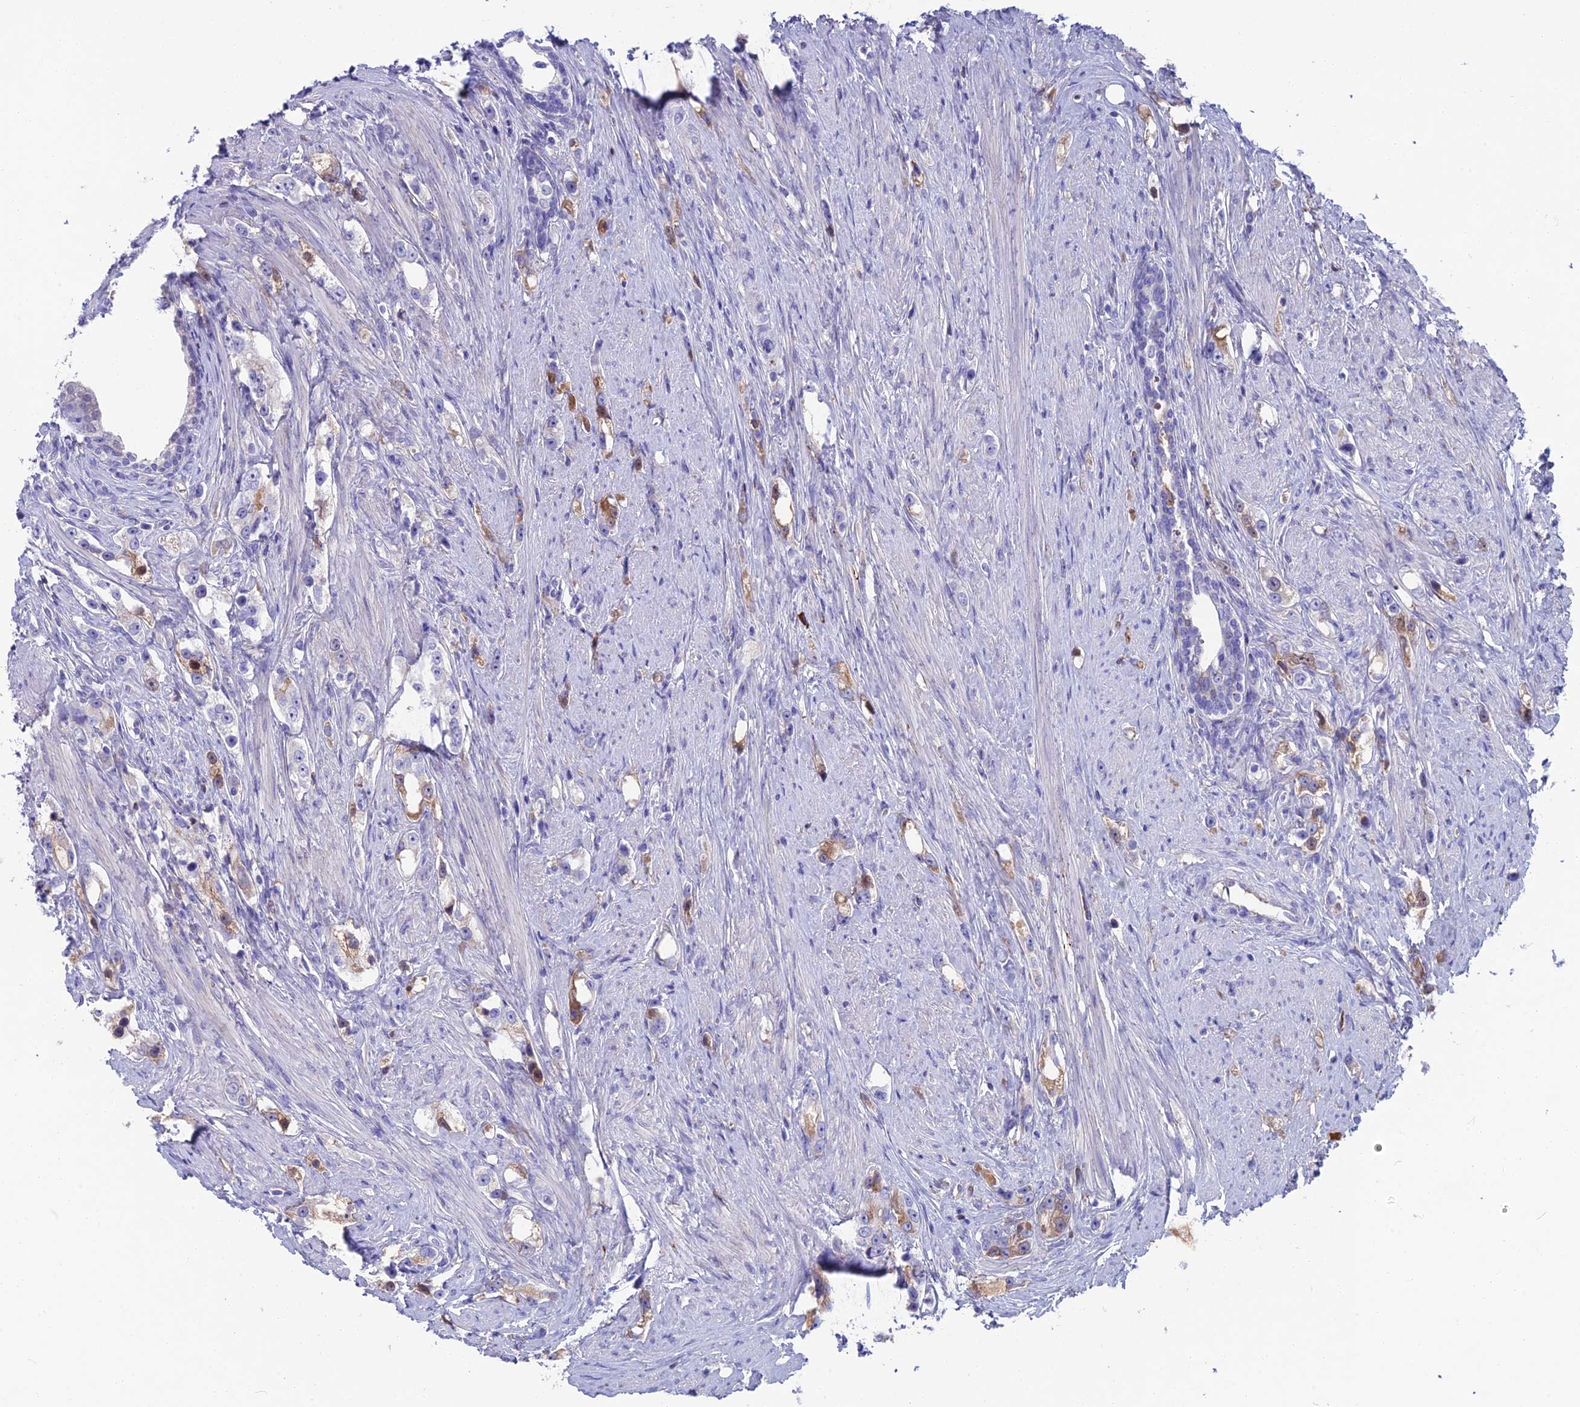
{"staining": {"intensity": "moderate", "quantity": "<25%", "location": "cytoplasmic/membranous"}, "tissue": "prostate cancer", "cell_type": "Tumor cells", "image_type": "cancer", "snomed": [{"axis": "morphology", "description": "Adenocarcinoma, High grade"}, {"axis": "topography", "description": "Prostate"}], "caption": "A micrograph of human prostate cancer (high-grade adenocarcinoma) stained for a protein exhibits moderate cytoplasmic/membranous brown staining in tumor cells. (Brightfield microscopy of DAB IHC at high magnification).", "gene": "SNAP91", "patient": {"sex": "male", "age": 63}}